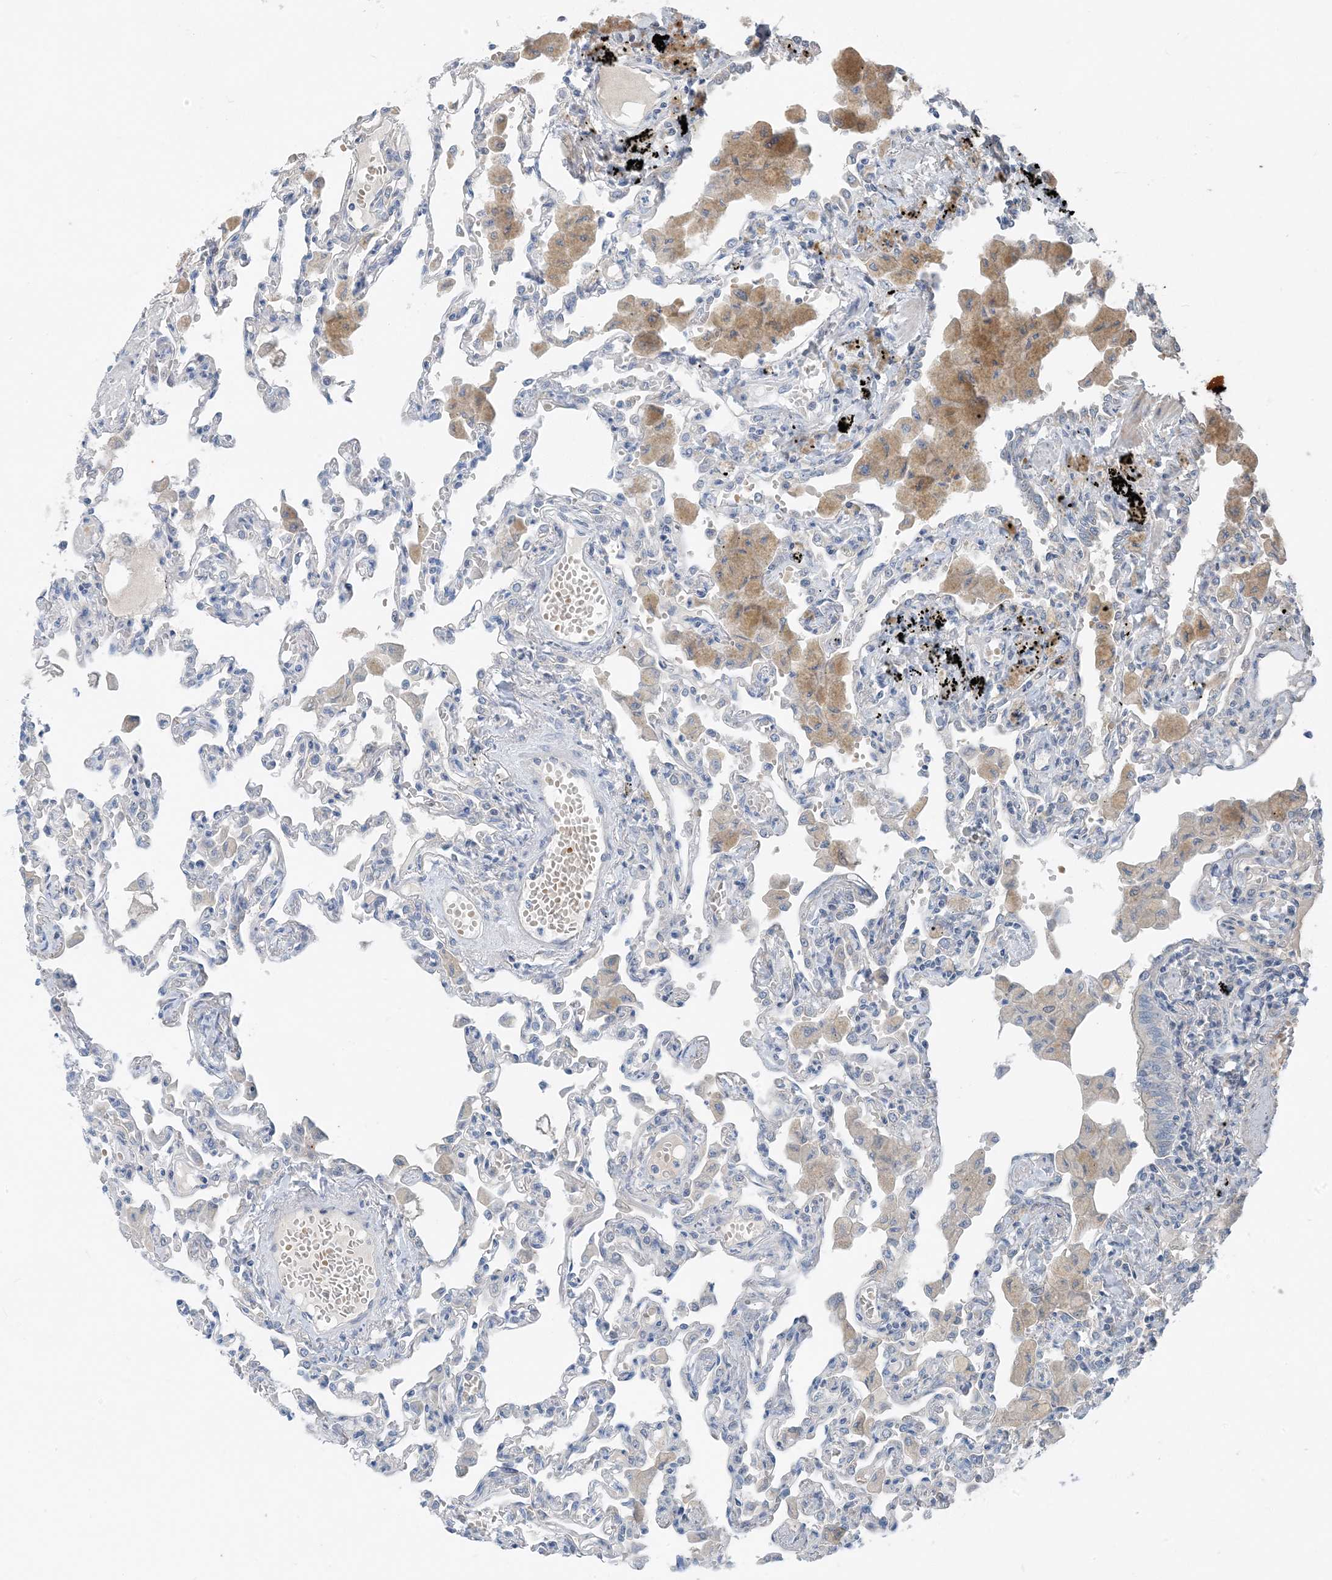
{"staining": {"intensity": "negative", "quantity": "none", "location": "none"}, "tissue": "lung", "cell_type": "Alveolar cells", "image_type": "normal", "snomed": [{"axis": "morphology", "description": "Normal tissue, NOS"}, {"axis": "topography", "description": "Bronchus"}, {"axis": "topography", "description": "Lung"}], "caption": "This is an immunohistochemistry (IHC) image of normal human lung. There is no positivity in alveolar cells.", "gene": "NCOA7", "patient": {"sex": "female", "age": 49}}